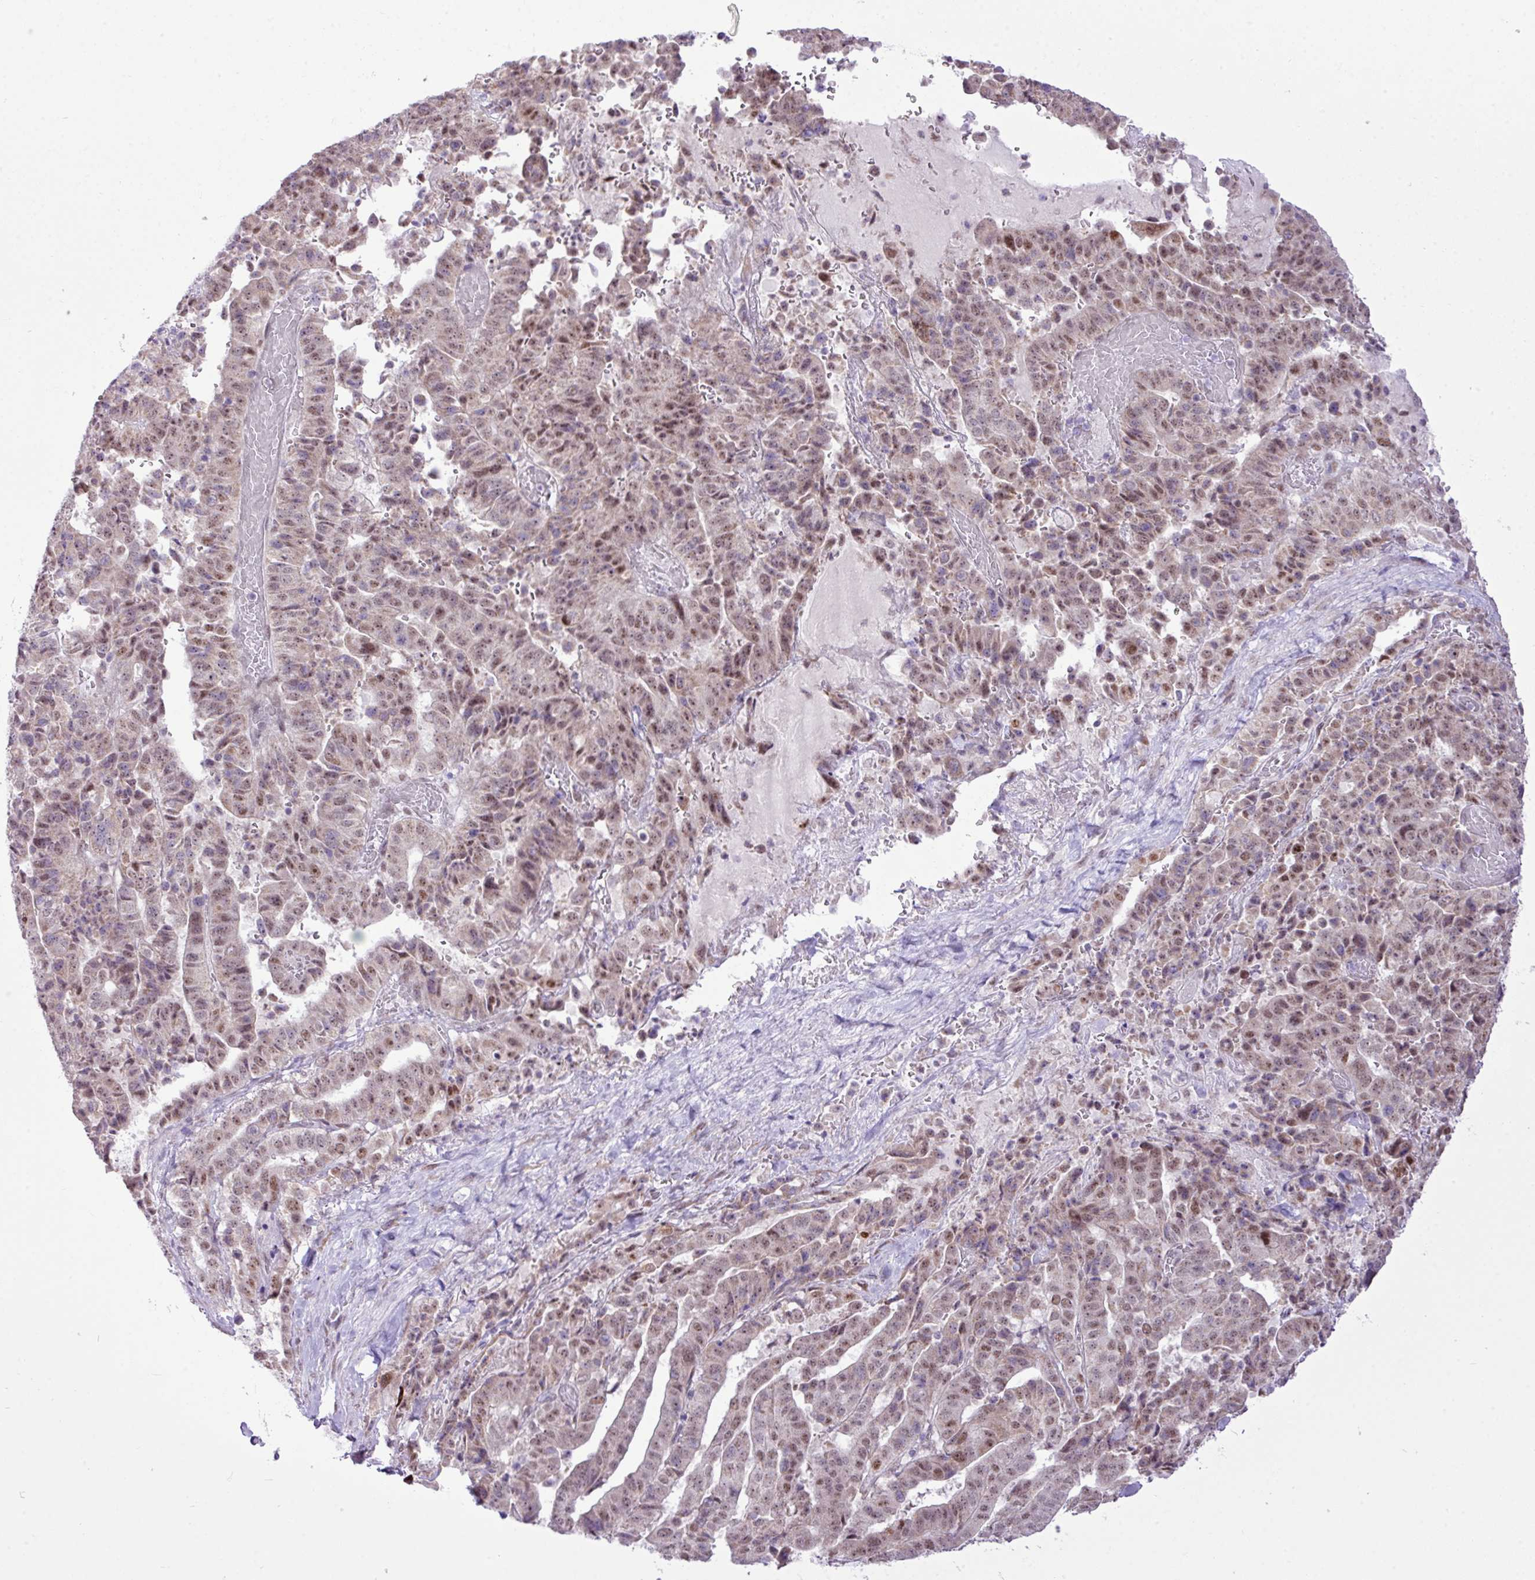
{"staining": {"intensity": "weak", "quantity": "25%-75%", "location": "nuclear"}, "tissue": "stomach cancer", "cell_type": "Tumor cells", "image_type": "cancer", "snomed": [{"axis": "morphology", "description": "Adenocarcinoma, NOS"}, {"axis": "topography", "description": "Stomach"}], "caption": "Immunohistochemistry (IHC) photomicrograph of neoplastic tissue: human adenocarcinoma (stomach) stained using IHC displays low levels of weak protein expression localized specifically in the nuclear of tumor cells, appearing as a nuclear brown color.", "gene": "ELOA2", "patient": {"sex": "male", "age": 48}}